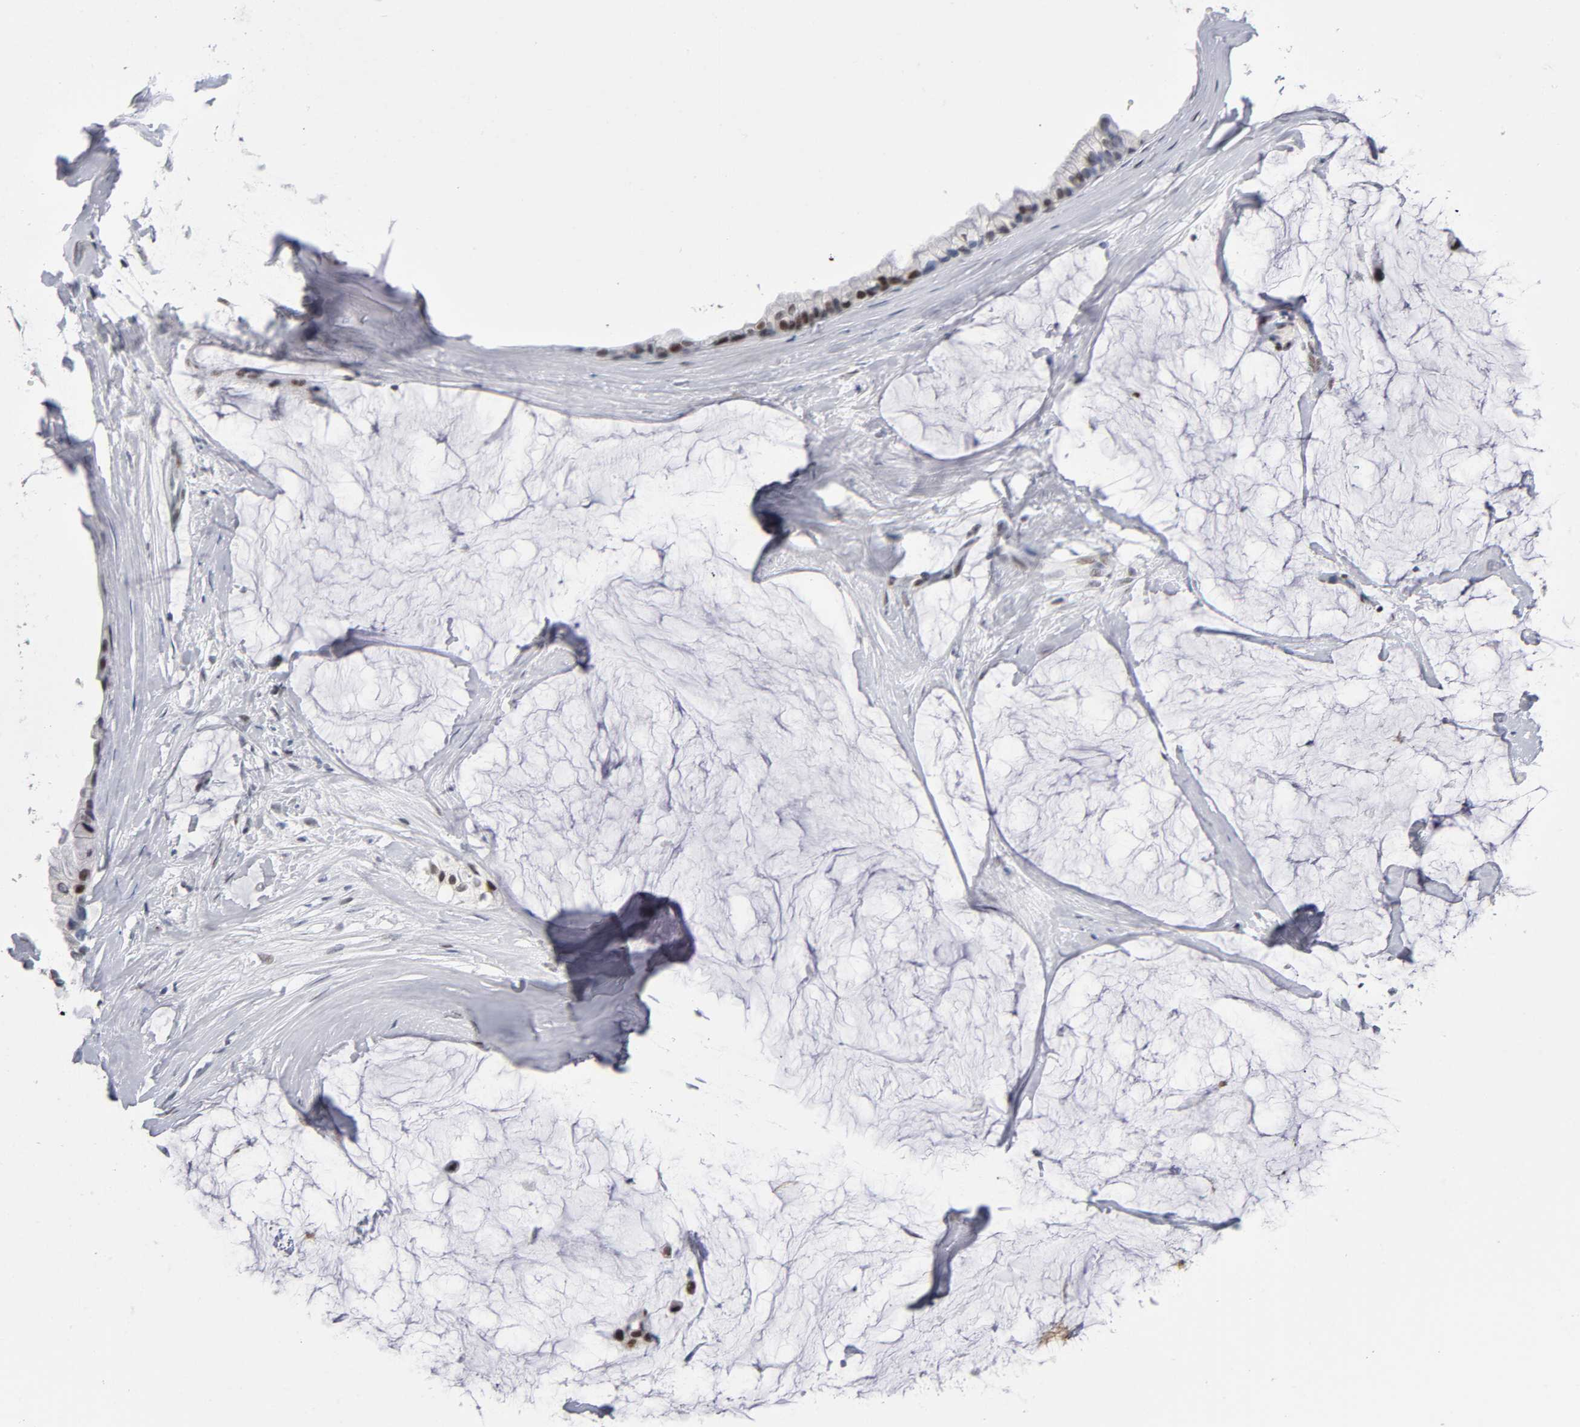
{"staining": {"intensity": "moderate", "quantity": "<25%", "location": "nuclear"}, "tissue": "ovarian cancer", "cell_type": "Tumor cells", "image_type": "cancer", "snomed": [{"axis": "morphology", "description": "Cystadenocarcinoma, mucinous, NOS"}, {"axis": "topography", "description": "Ovary"}], "caption": "Ovarian mucinous cystadenocarcinoma stained for a protein (brown) shows moderate nuclear positive positivity in about <25% of tumor cells.", "gene": "SP3", "patient": {"sex": "female", "age": 39}}